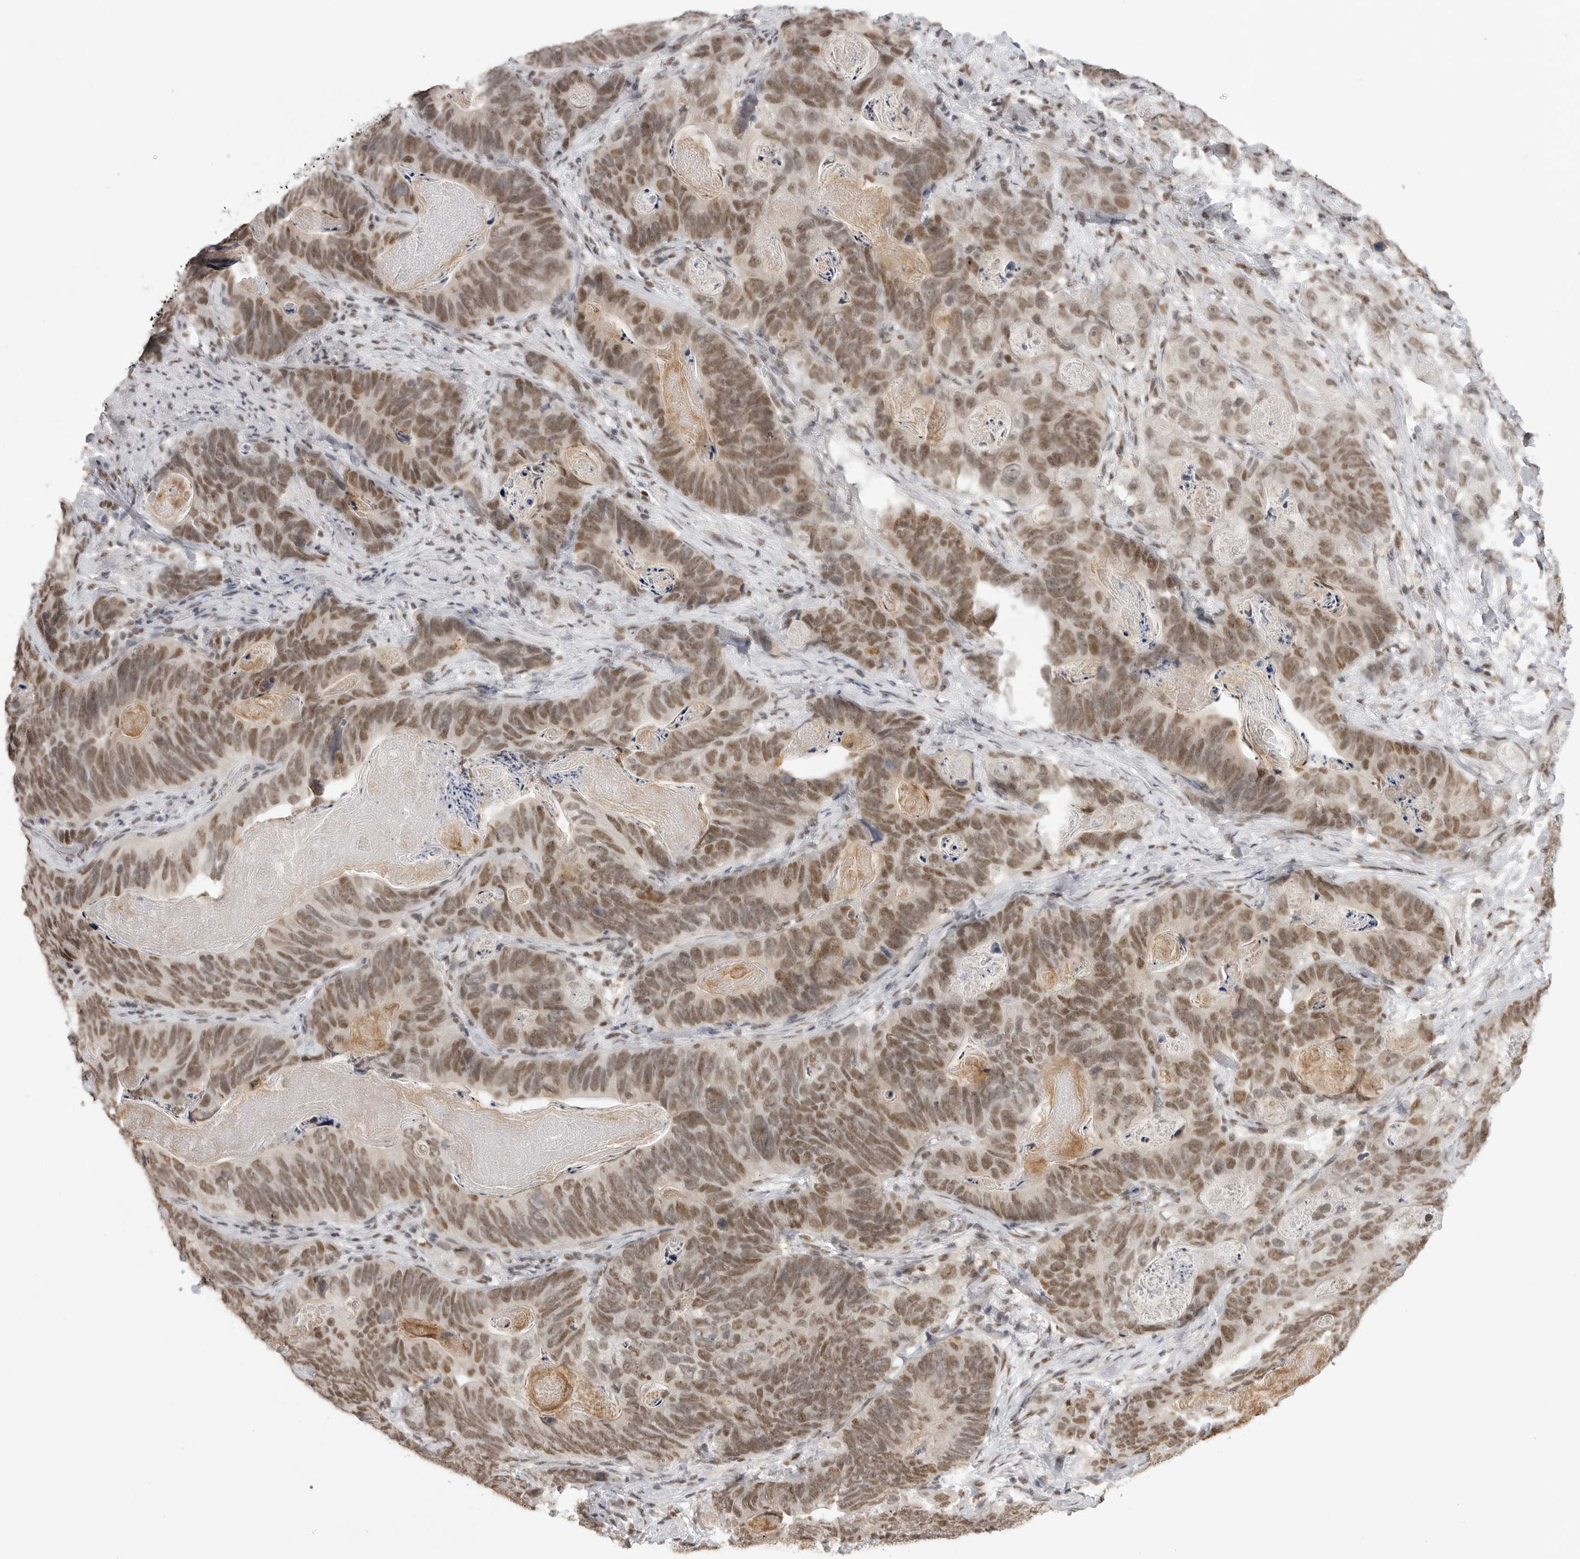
{"staining": {"intensity": "moderate", "quantity": ">75%", "location": "cytoplasmic/membranous,nuclear"}, "tissue": "stomach cancer", "cell_type": "Tumor cells", "image_type": "cancer", "snomed": [{"axis": "morphology", "description": "Normal tissue, NOS"}, {"axis": "morphology", "description": "Adenocarcinoma, NOS"}, {"axis": "topography", "description": "Stomach"}], "caption": "Immunohistochemical staining of stomach adenocarcinoma shows medium levels of moderate cytoplasmic/membranous and nuclear positivity in about >75% of tumor cells. (IHC, brightfield microscopy, high magnification).", "gene": "RPA2", "patient": {"sex": "female", "age": 89}}